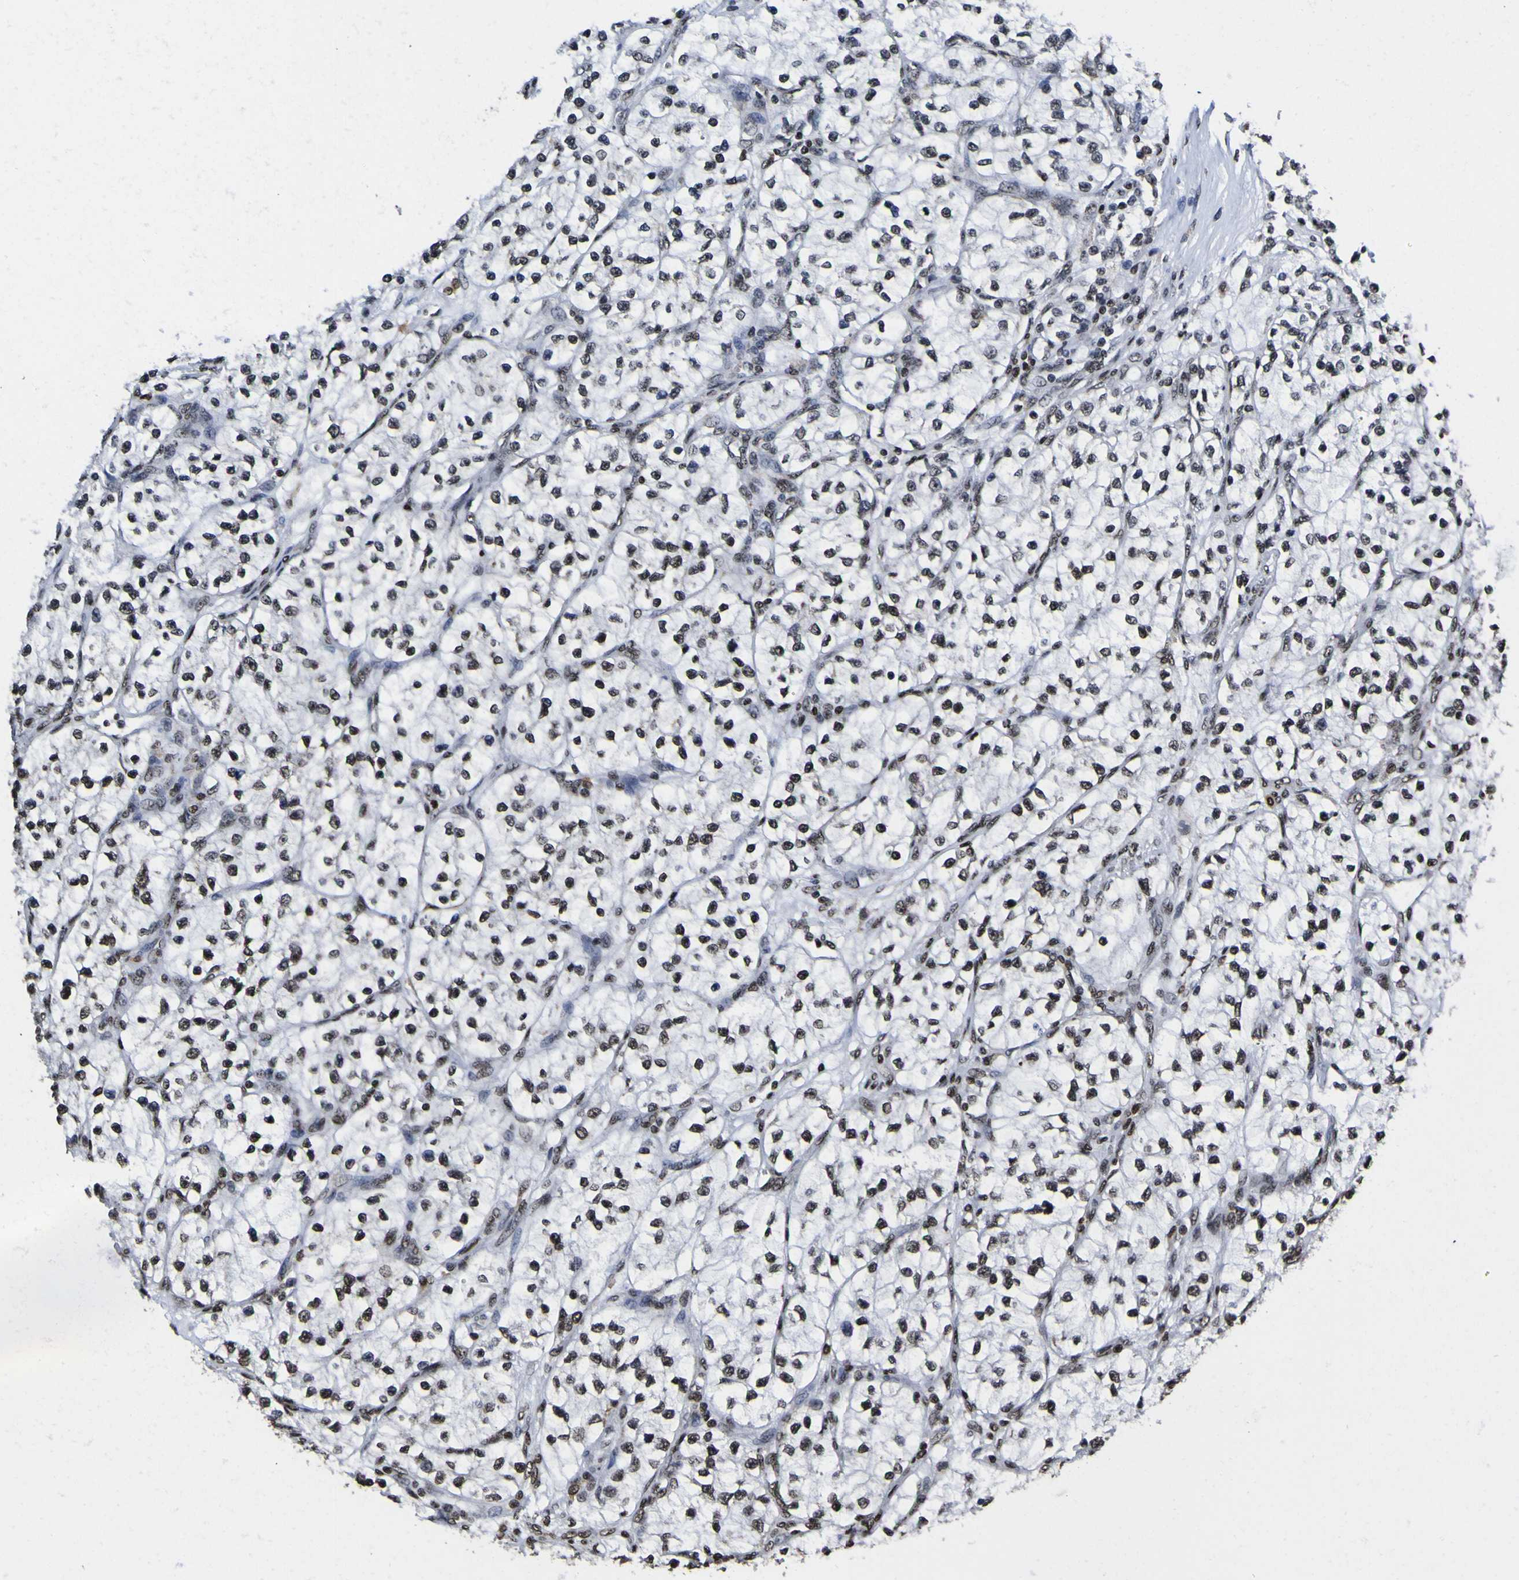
{"staining": {"intensity": "strong", "quantity": "25%-75%", "location": "nuclear"}, "tissue": "renal cancer", "cell_type": "Tumor cells", "image_type": "cancer", "snomed": [{"axis": "morphology", "description": "Adenocarcinoma, NOS"}, {"axis": "topography", "description": "Kidney"}], "caption": "Immunohistochemical staining of renal cancer (adenocarcinoma) reveals high levels of strong nuclear protein staining in about 25%-75% of tumor cells.", "gene": "PIAS1", "patient": {"sex": "female", "age": 57}}